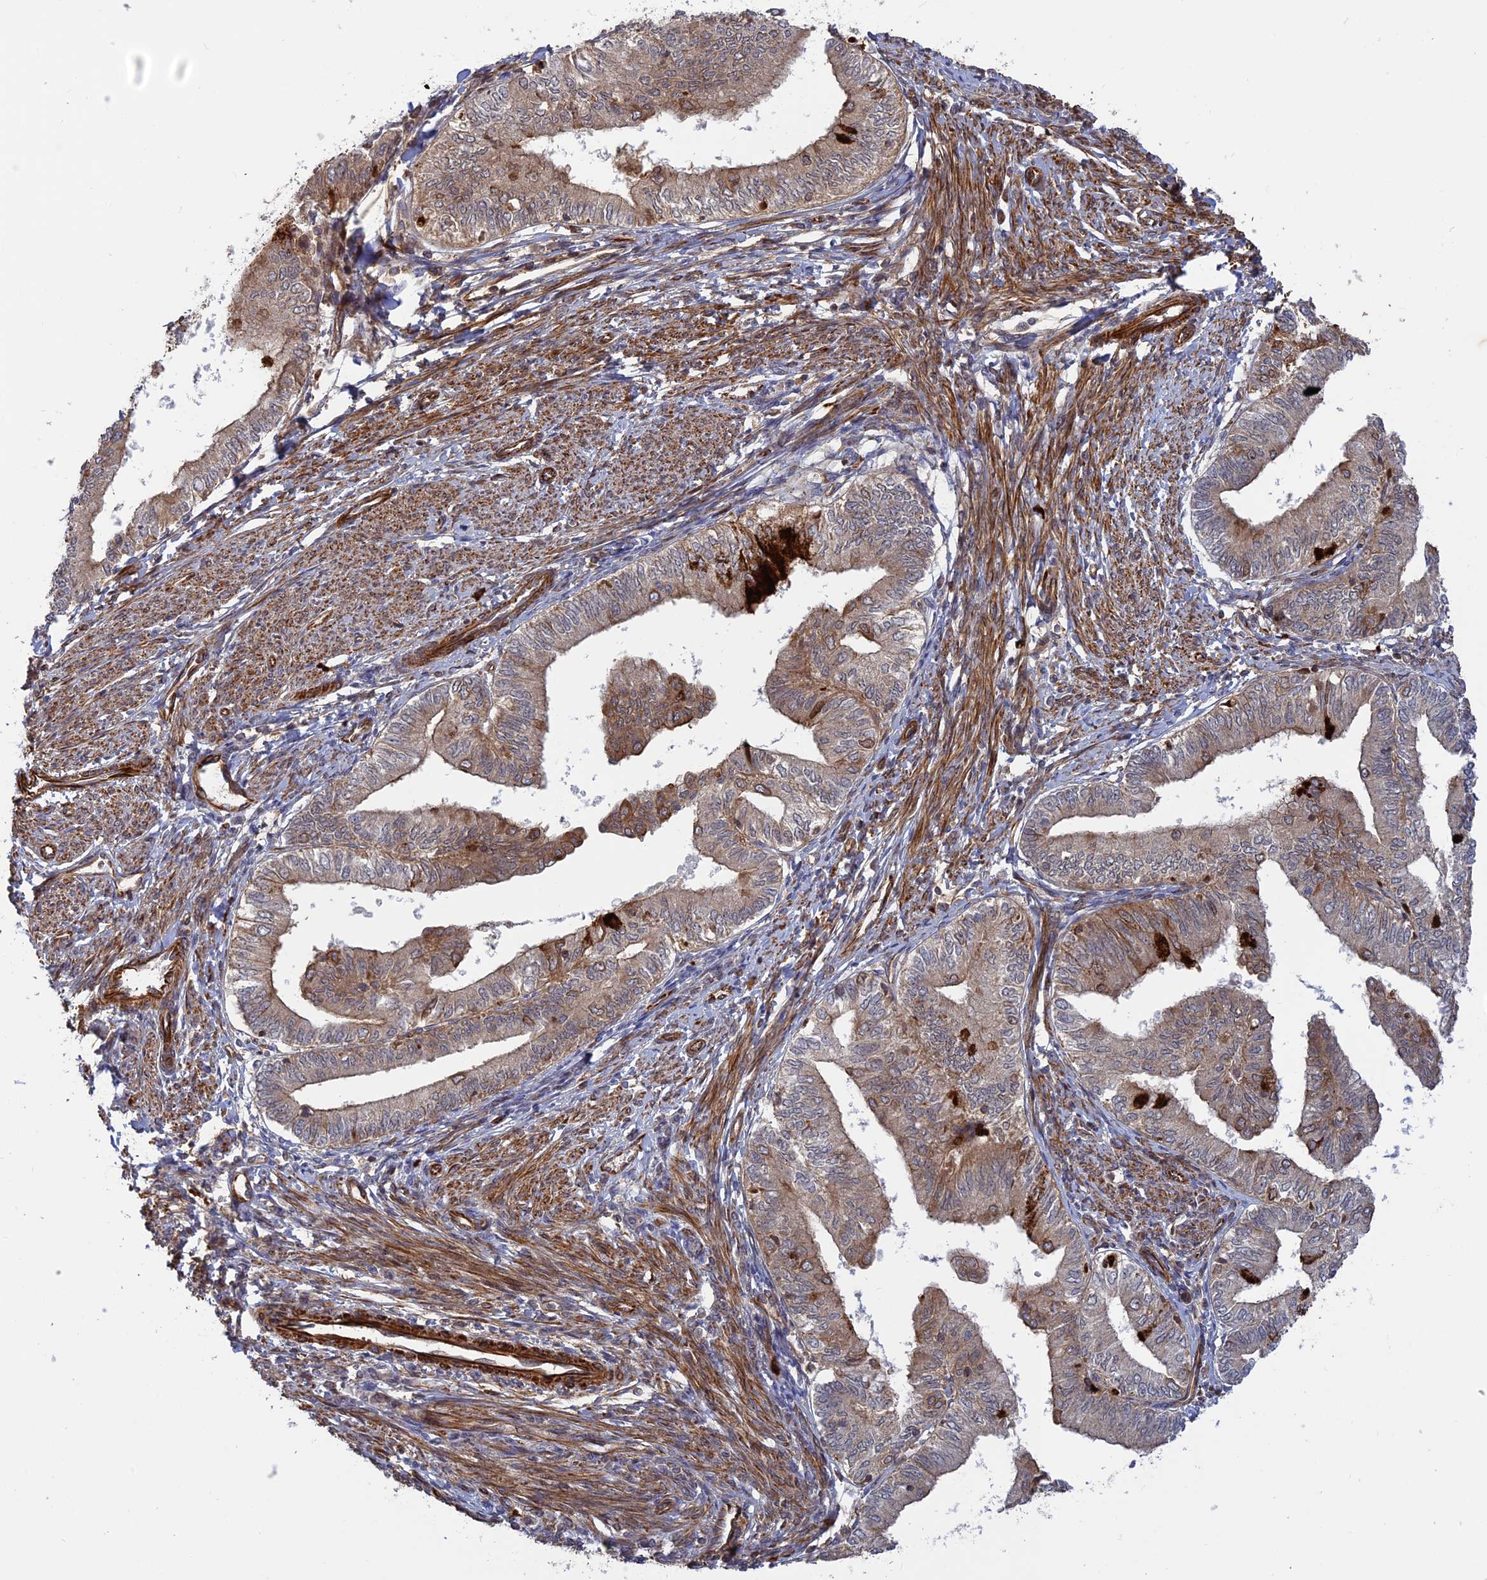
{"staining": {"intensity": "moderate", "quantity": "25%-75%", "location": "cytoplasmic/membranous"}, "tissue": "endometrial cancer", "cell_type": "Tumor cells", "image_type": "cancer", "snomed": [{"axis": "morphology", "description": "Adenocarcinoma, NOS"}, {"axis": "topography", "description": "Endometrium"}], "caption": "Immunohistochemistry (DAB) staining of endometrial cancer (adenocarcinoma) exhibits moderate cytoplasmic/membranous protein staining in approximately 25%-75% of tumor cells.", "gene": "PHLDB3", "patient": {"sex": "female", "age": 66}}